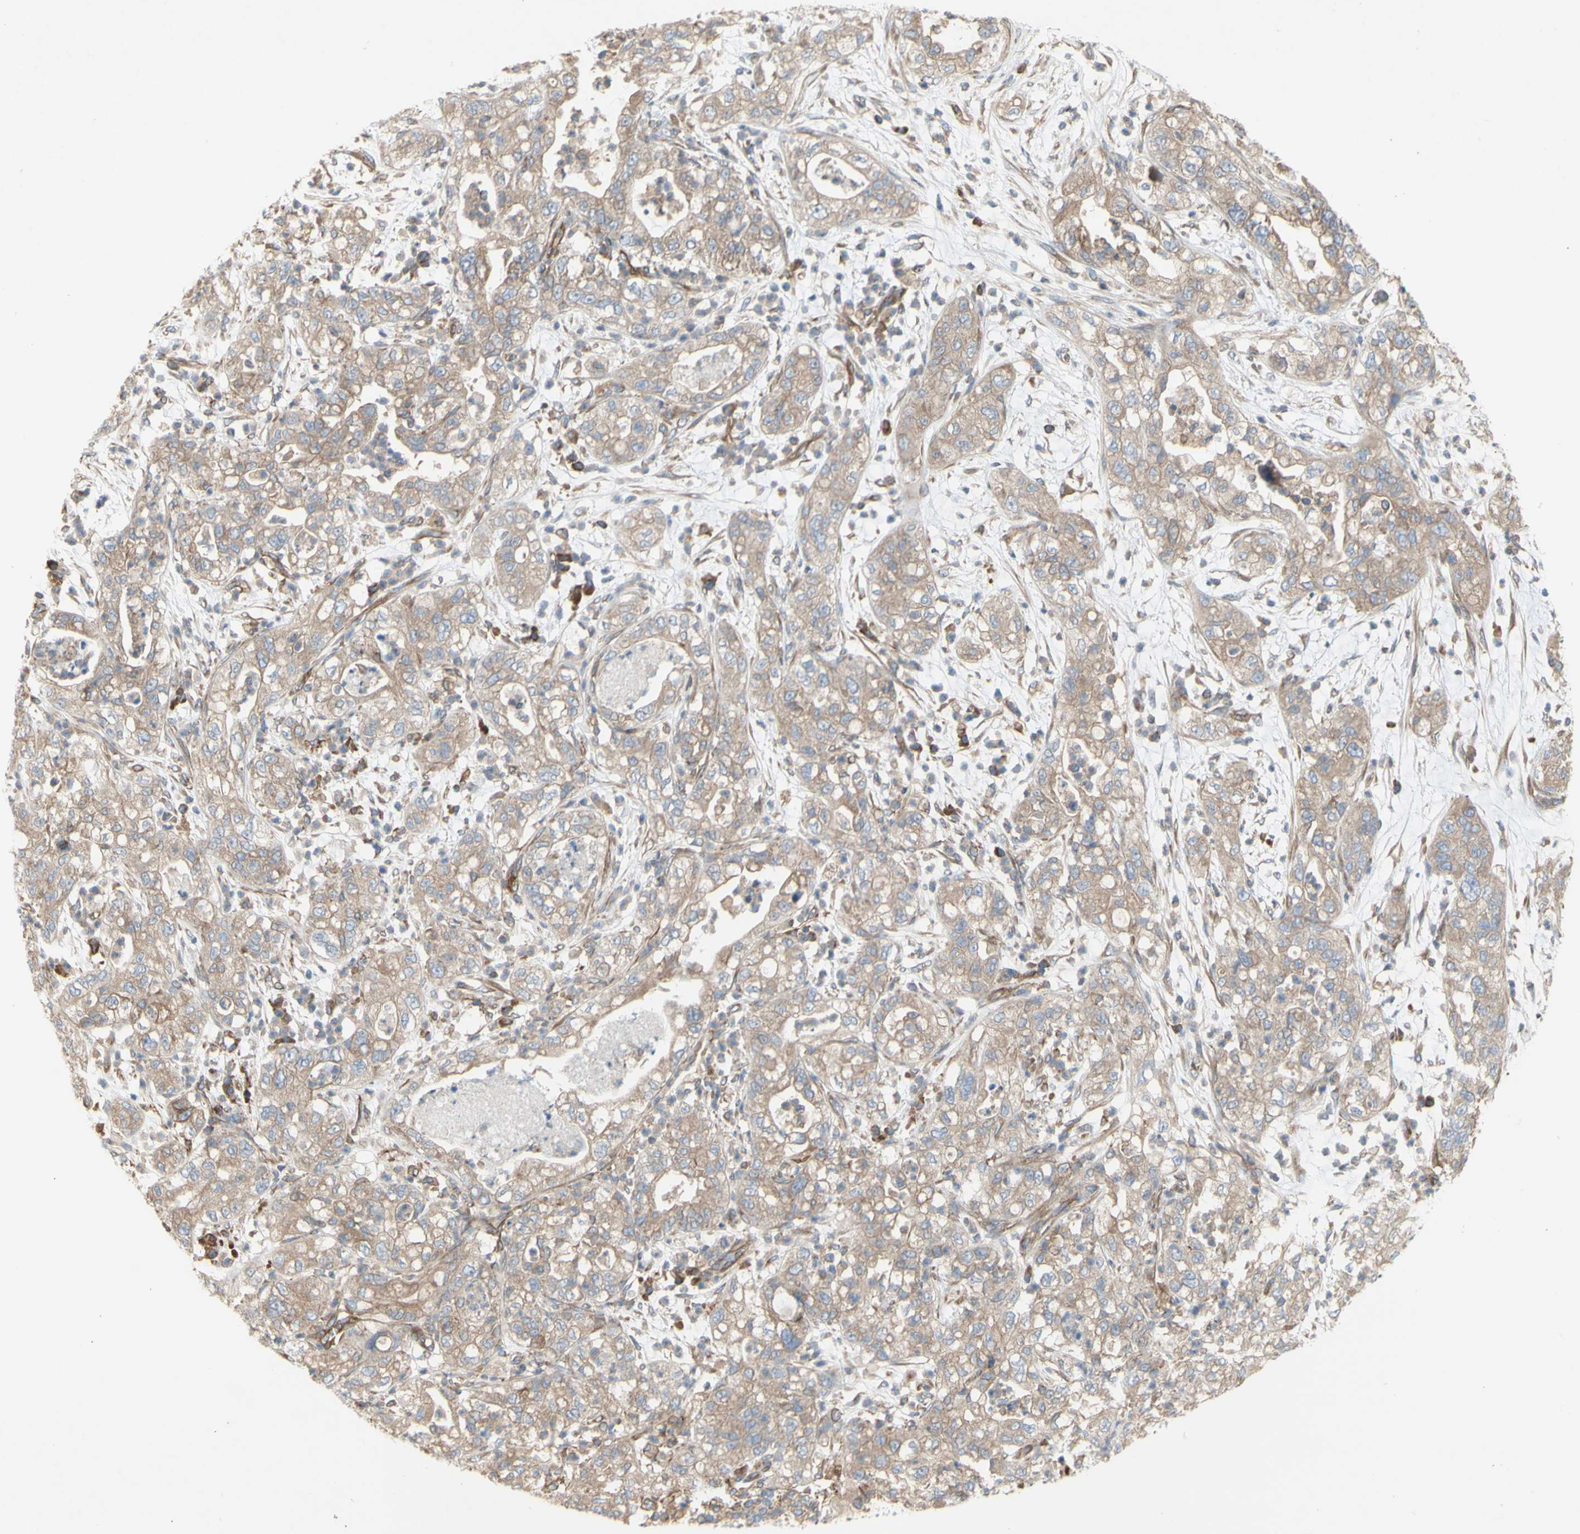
{"staining": {"intensity": "weak", "quantity": ">75%", "location": "cytoplasmic/membranous"}, "tissue": "pancreatic cancer", "cell_type": "Tumor cells", "image_type": "cancer", "snomed": [{"axis": "morphology", "description": "Adenocarcinoma, NOS"}, {"axis": "topography", "description": "Pancreas"}], "caption": "Pancreatic cancer tissue reveals weak cytoplasmic/membranous positivity in approximately >75% of tumor cells, visualized by immunohistochemistry.", "gene": "KLC1", "patient": {"sex": "female", "age": 78}}